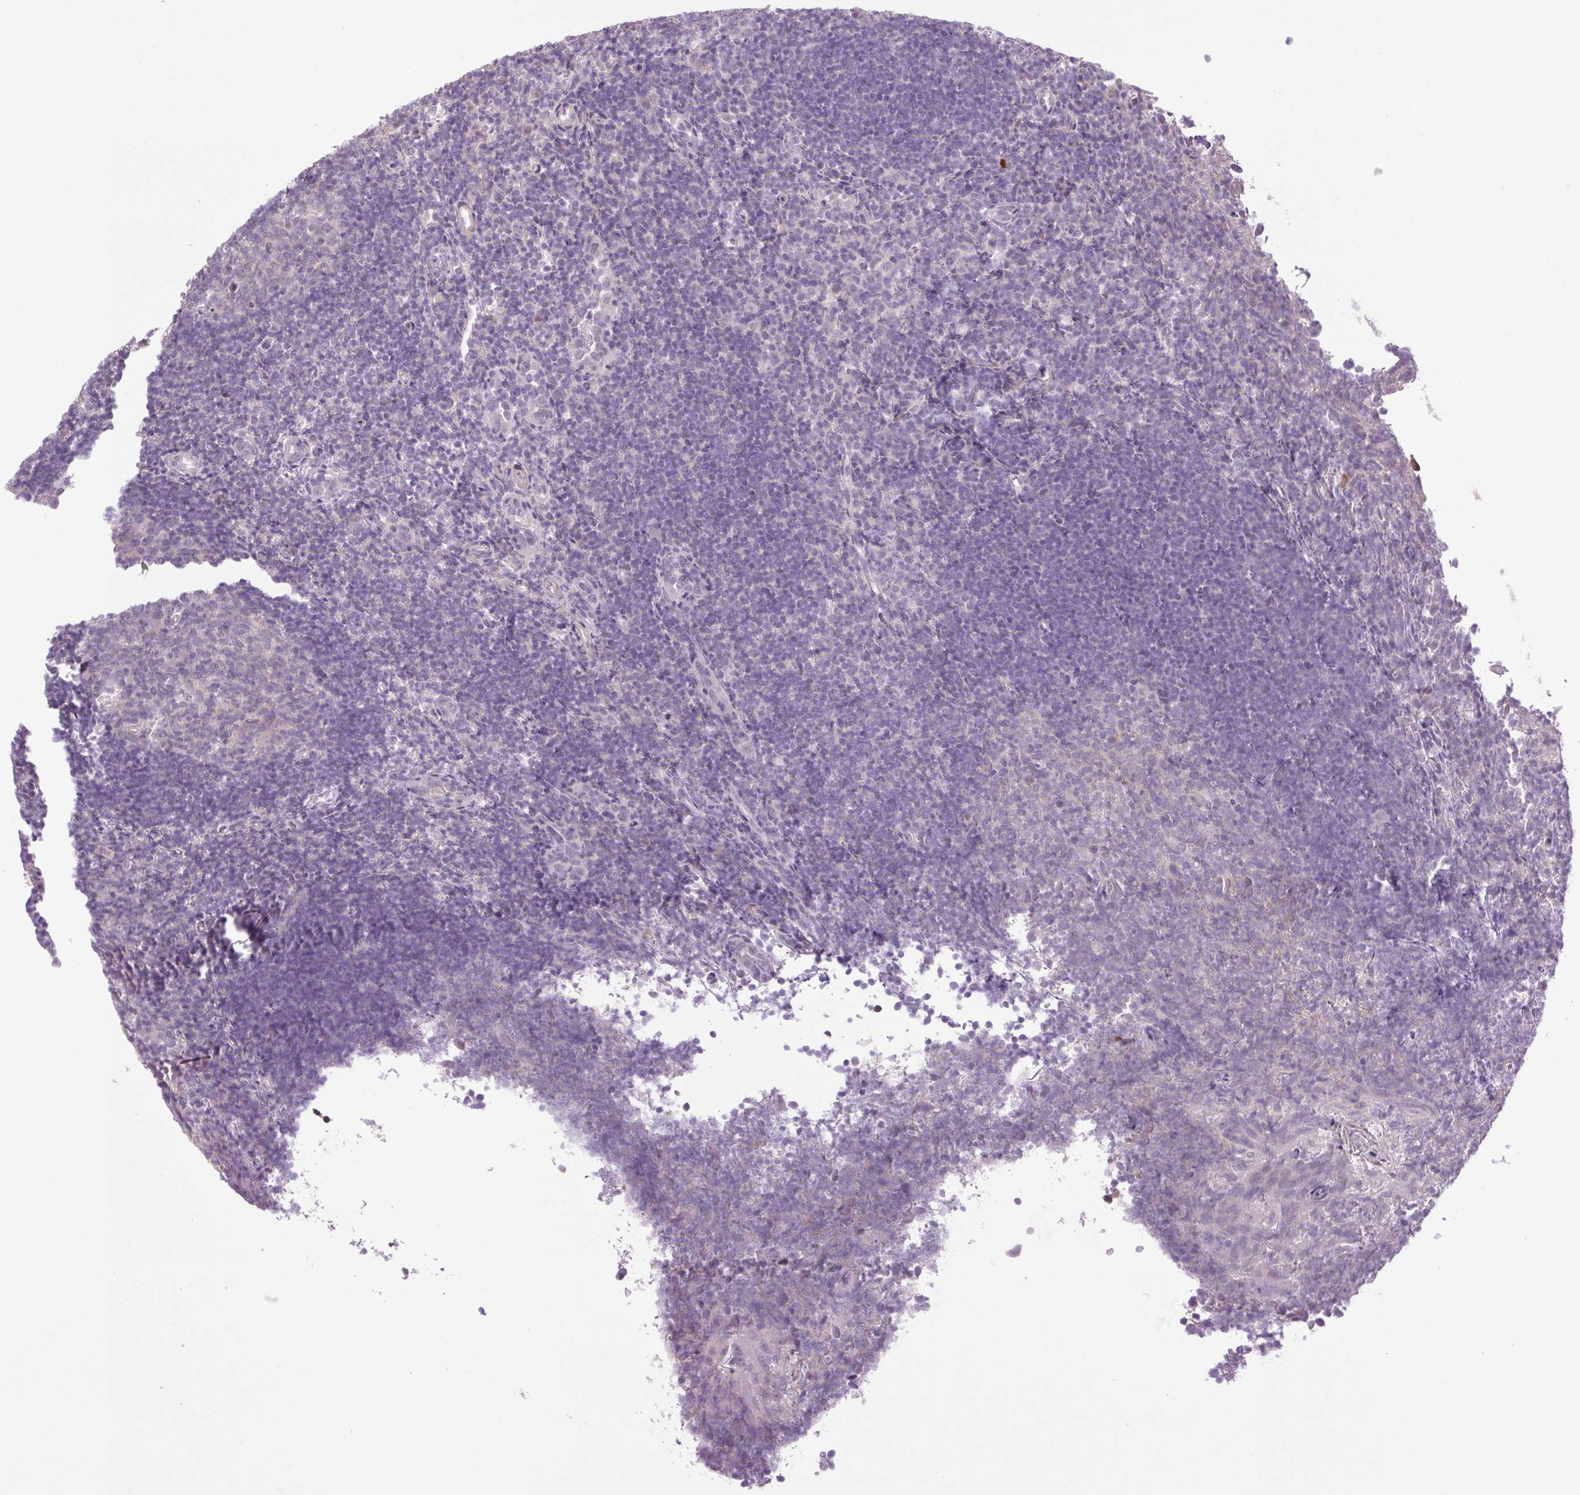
{"staining": {"intensity": "moderate", "quantity": "25%-75%", "location": "nuclear"}, "tissue": "tonsil", "cell_type": "Germinal center cells", "image_type": "normal", "snomed": [{"axis": "morphology", "description": "Normal tissue, NOS"}, {"axis": "topography", "description": "Tonsil"}], "caption": "Germinal center cells reveal medium levels of moderate nuclear positivity in approximately 25%-75% of cells in normal tonsil.", "gene": "KPNA1", "patient": {"sex": "female", "age": 10}}